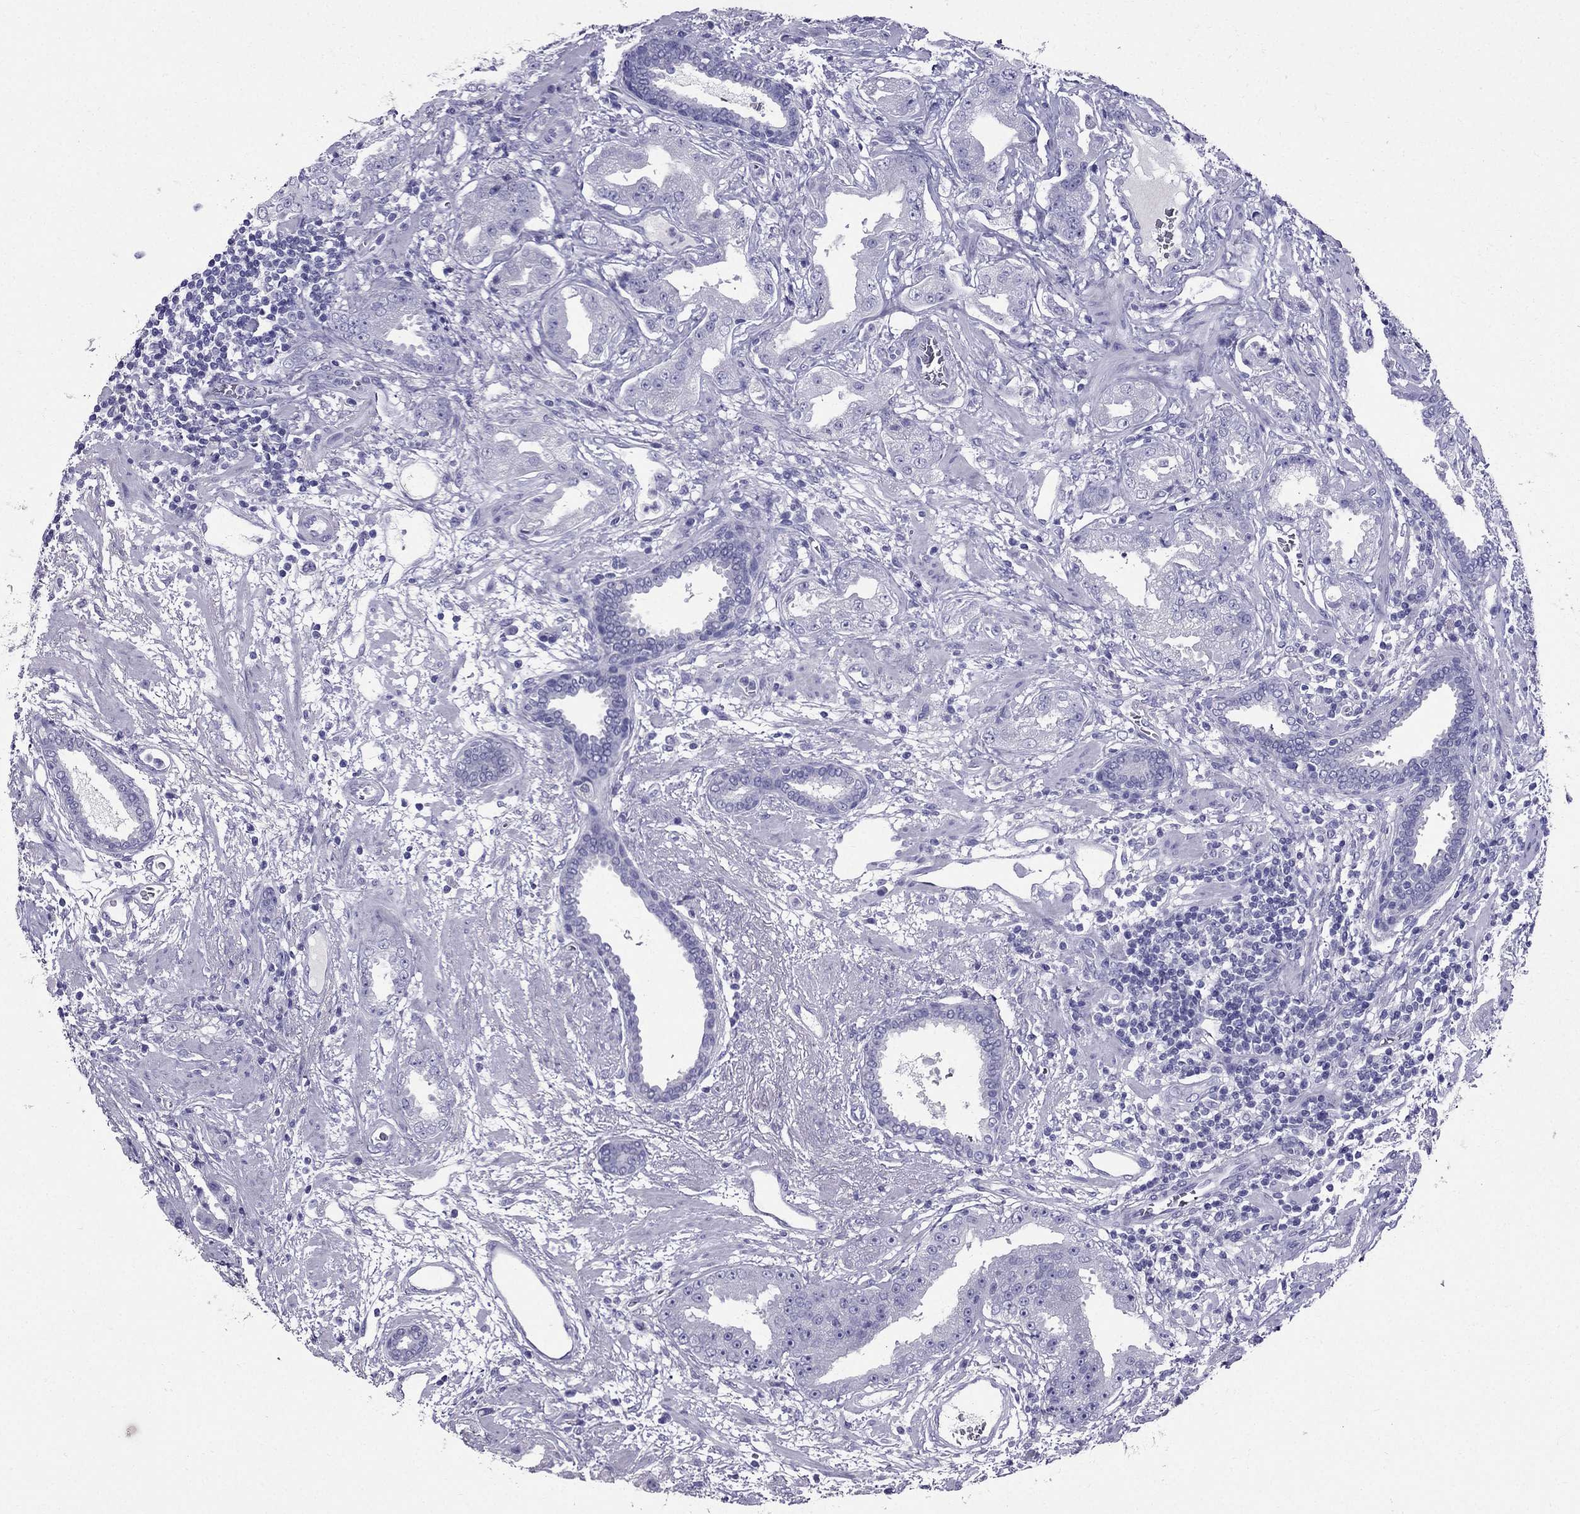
{"staining": {"intensity": "negative", "quantity": "none", "location": "none"}, "tissue": "prostate cancer", "cell_type": "Tumor cells", "image_type": "cancer", "snomed": [{"axis": "morphology", "description": "Adenocarcinoma, Low grade"}, {"axis": "topography", "description": "Prostate"}], "caption": "This photomicrograph is of low-grade adenocarcinoma (prostate) stained with IHC to label a protein in brown with the nuclei are counter-stained blue. There is no positivity in tumor cells. (DAB IHC with hematoxylin counter stain).", "gene": "ZNF541", "patient": {"sex": "male", "age": 62}}